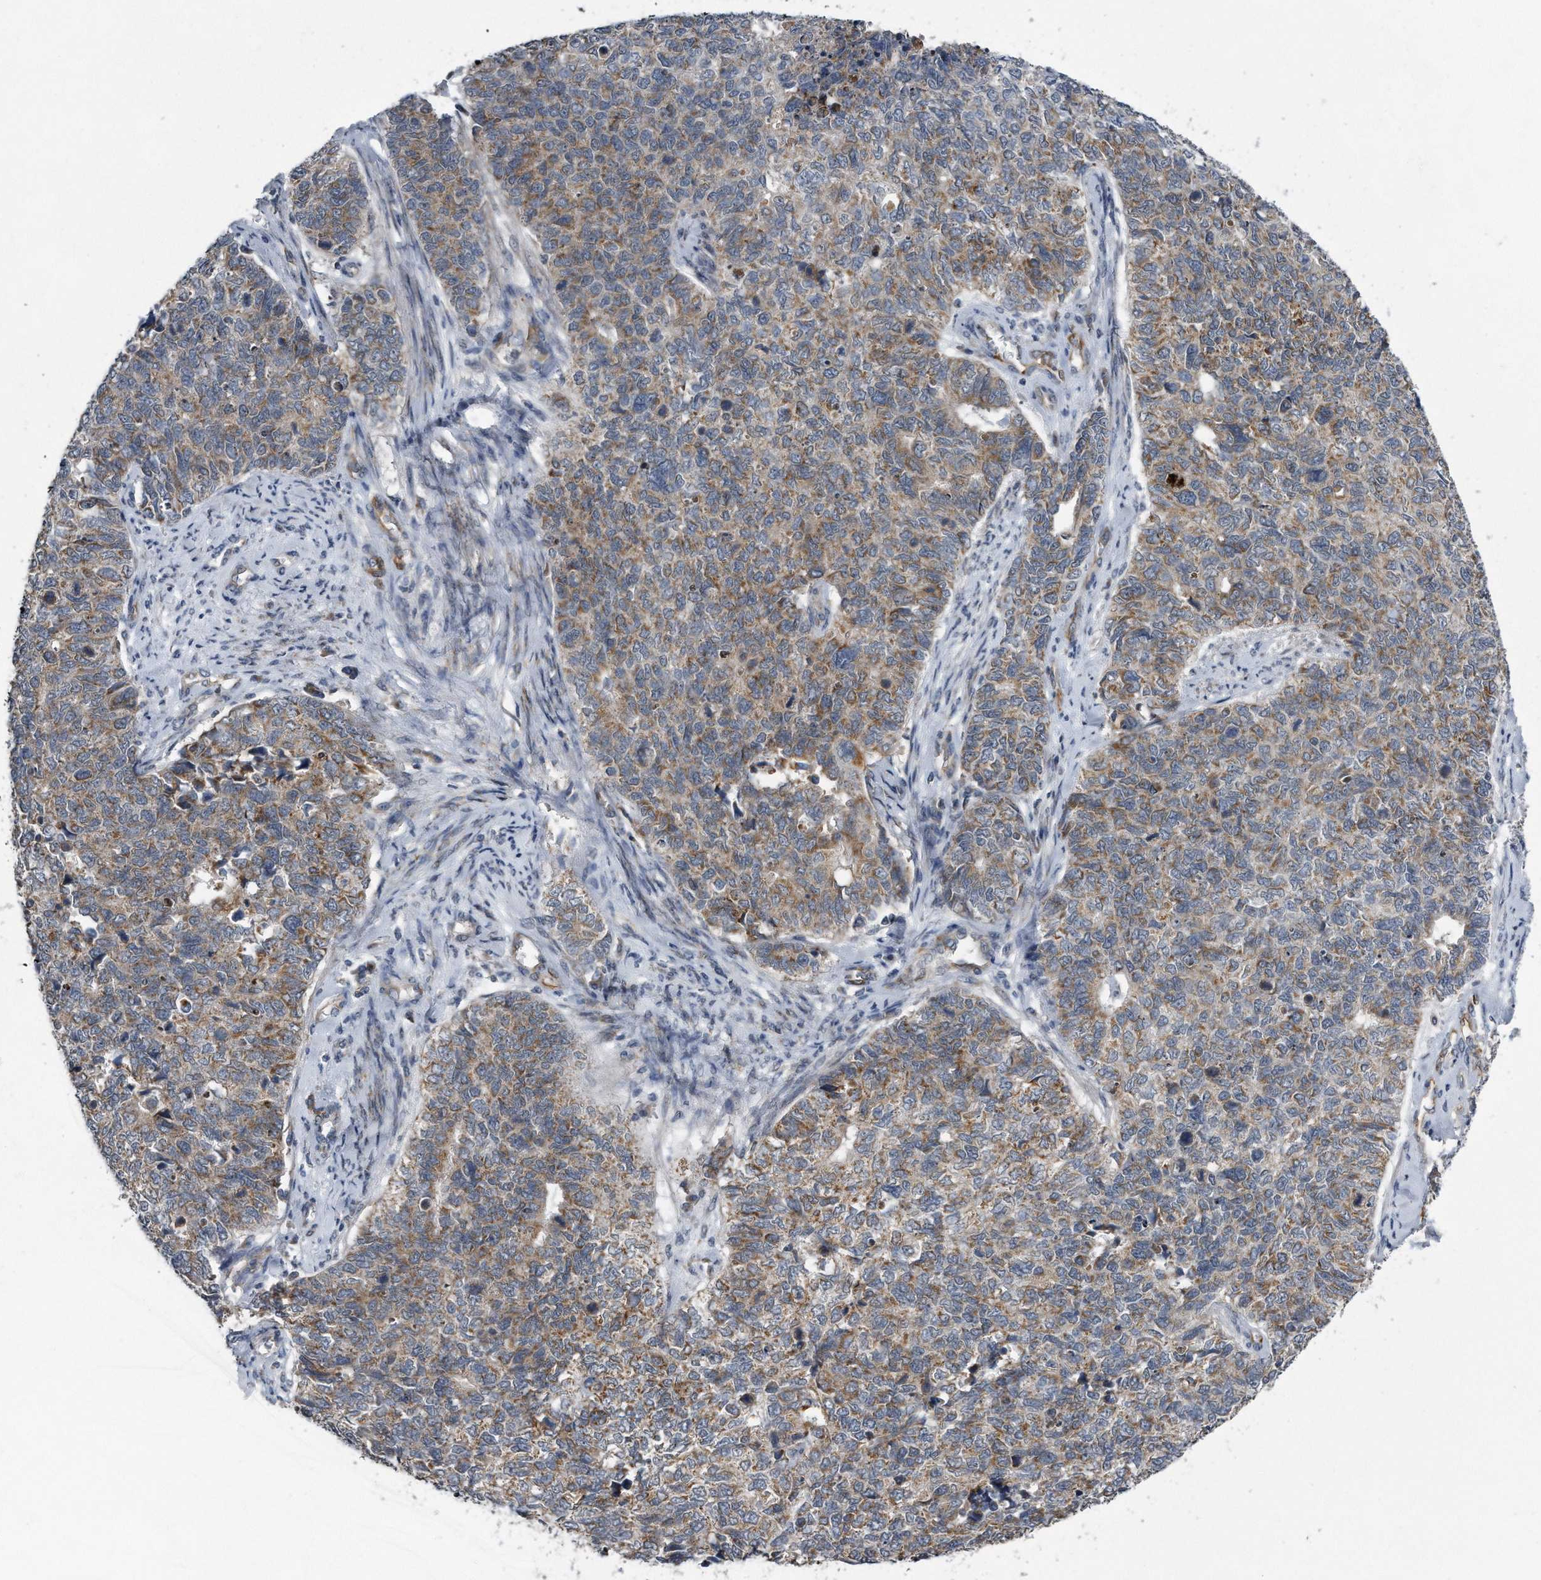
{"staining": {"intensity": "moderate", "quantity": ">75%", "location": "cytoplasmic/membranous"}, "tissue": "cervical cancer", "cell_type": "Tumor cells", "image_type": "cancer", "snomed": [{"axis": "morphology", "description": "Squamous cell carcinoma, NOS"}, {"axis": "topography", "description": "Cervix"}], "caption": "Human cervical squamous cell carcinoma stained for a protein (brown) displays moderate cytoplasmic/membranous positive staining in about >75% of tumor cells.", "gene": "LYRM4", "patient": {"sex": "female", "age": 63}}